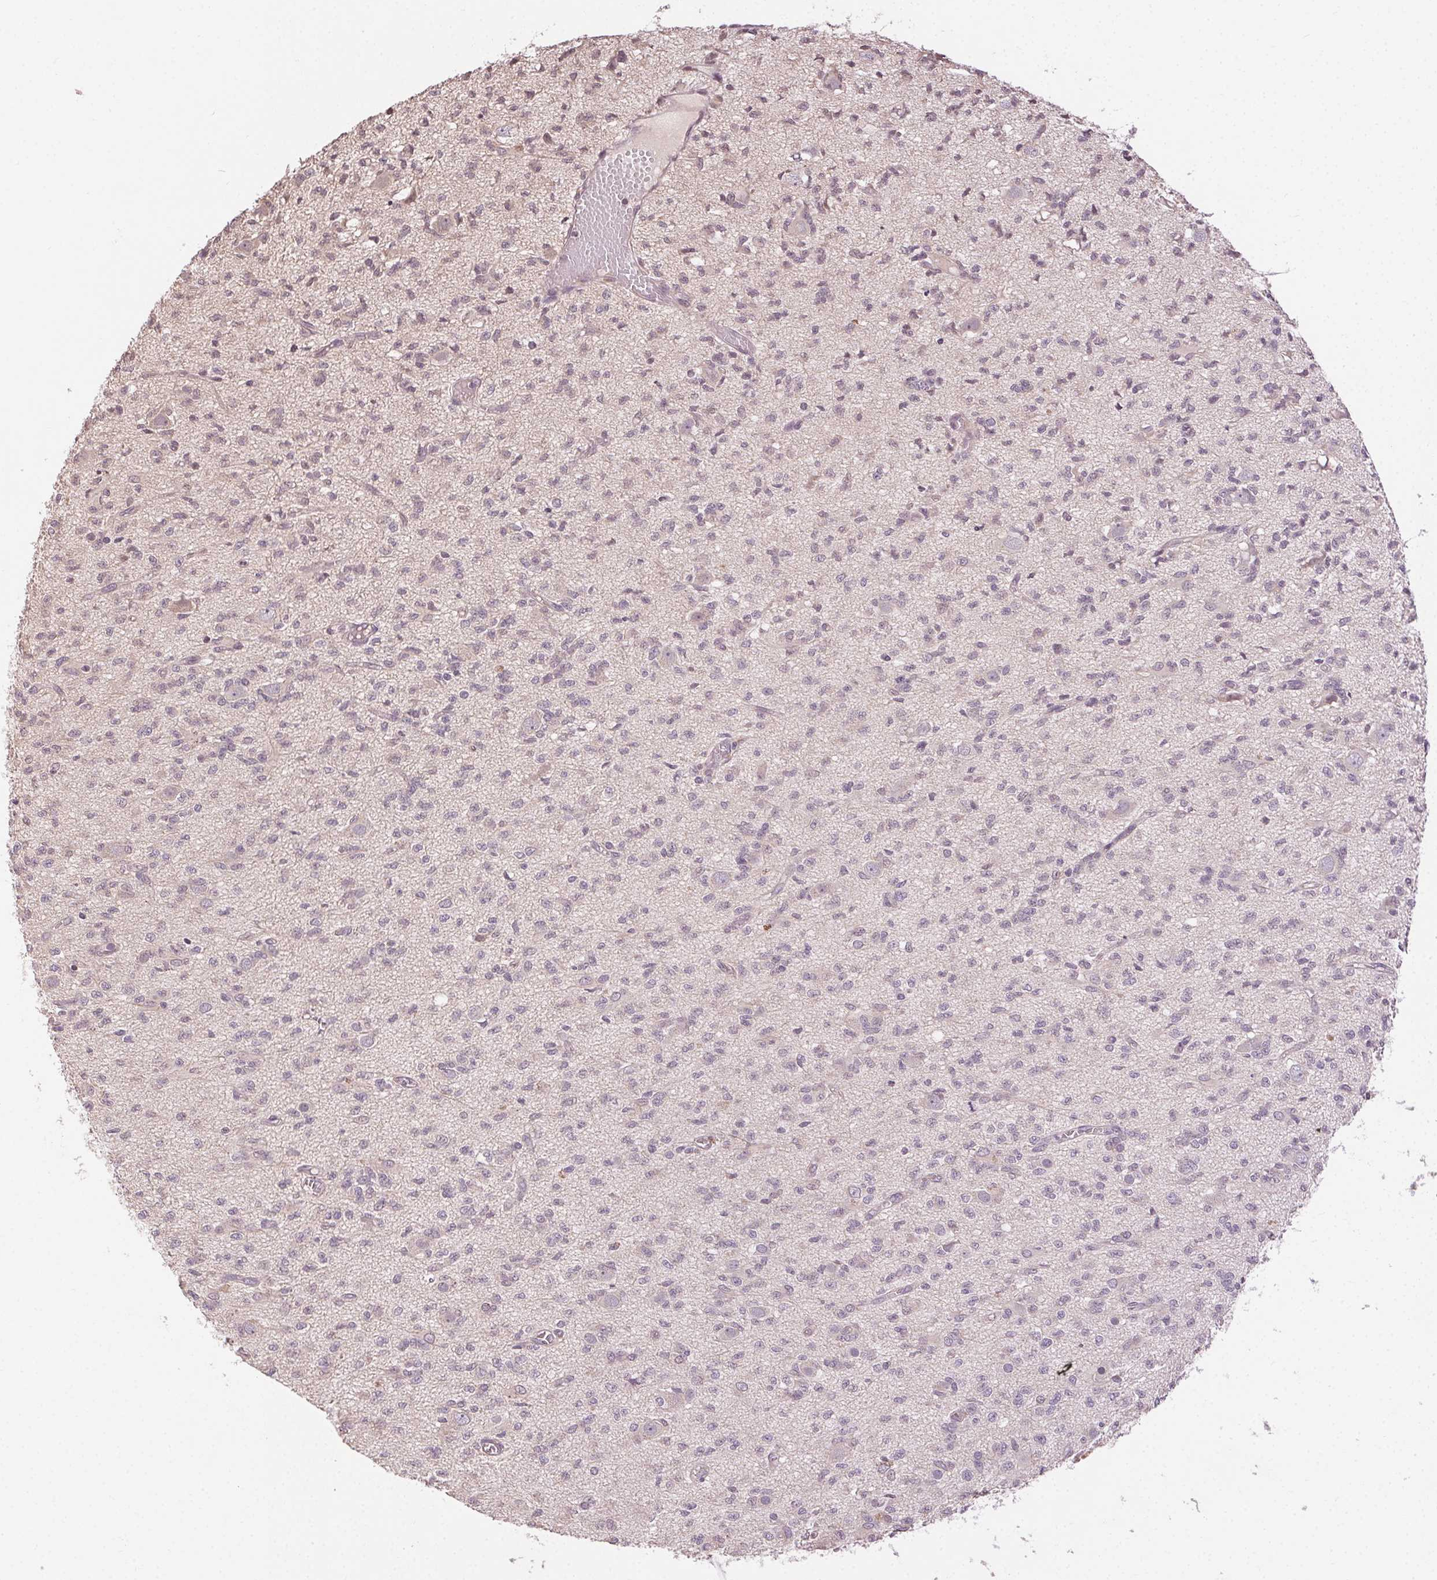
{"staining": {"intensity": "negative", "quantity": "none", "location": "none"}, "tissue": "glioma", "cell_type": "Tumor cells", "image_type": "cancer", "snomed": [{"axis": "morphology", "description": "Glioma, malignant, Low grade"}, {"axis": "topography", "description": "Brain"}], "caption": "A high-resolution micrograph shows immunohistochemistry staining of malignant glioma (low-grade), which displays no significant expression in tumor cells.", "gene": "ATP1B3", "patient": {"sex": "male", "age": 64}}